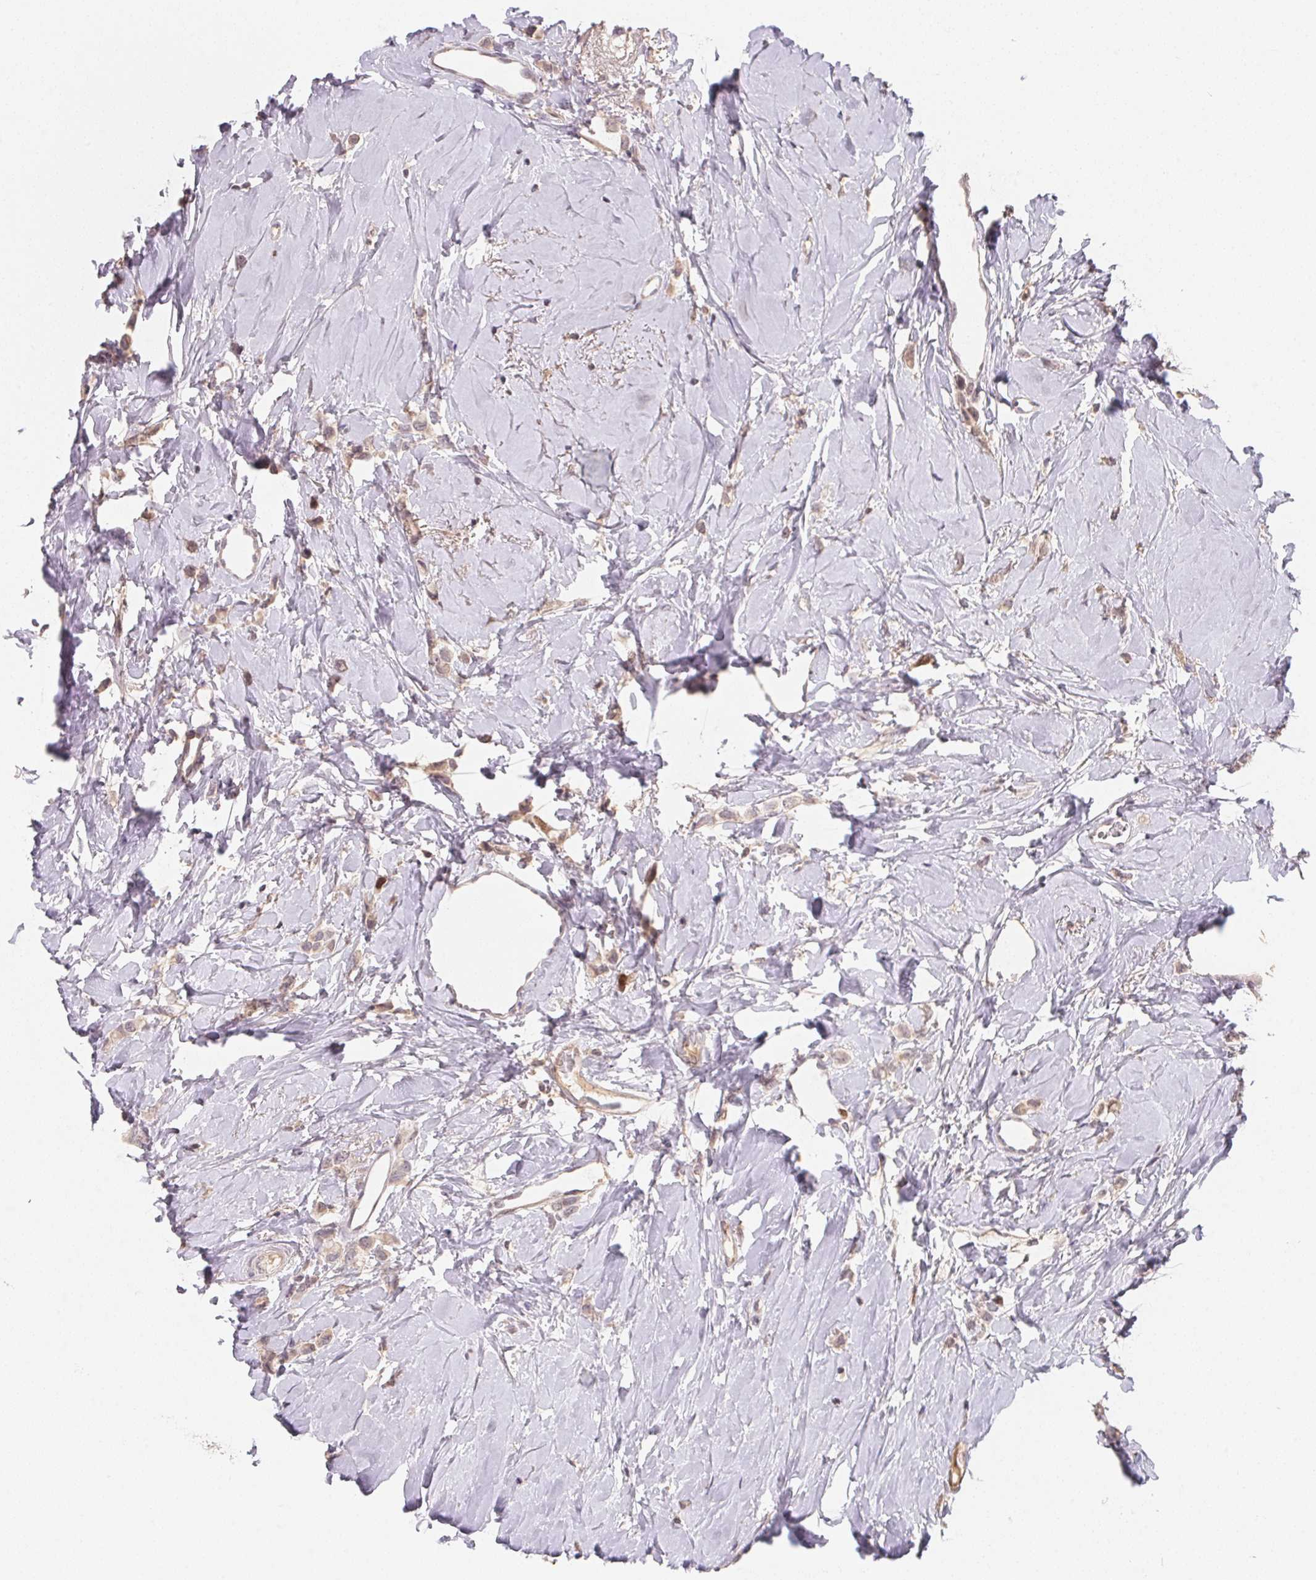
{"staining": {"intensity": "negative", "quantity": "none", "location": "none"}, "tissue": "breast cancer", "cell_type": "Tumor cells", "image_type": "cancer", "snomed": [{"axis": "morphology", "description": "Lobular carcinoma"}, {"axis": "topography", "description": "Breast"}], "caption": "Tumor cells are negative for brown protein staining in breast cancer (lobular carcinoma).", "gene": "KIFC1", "patient": {"sex": "female", "age": 66}}